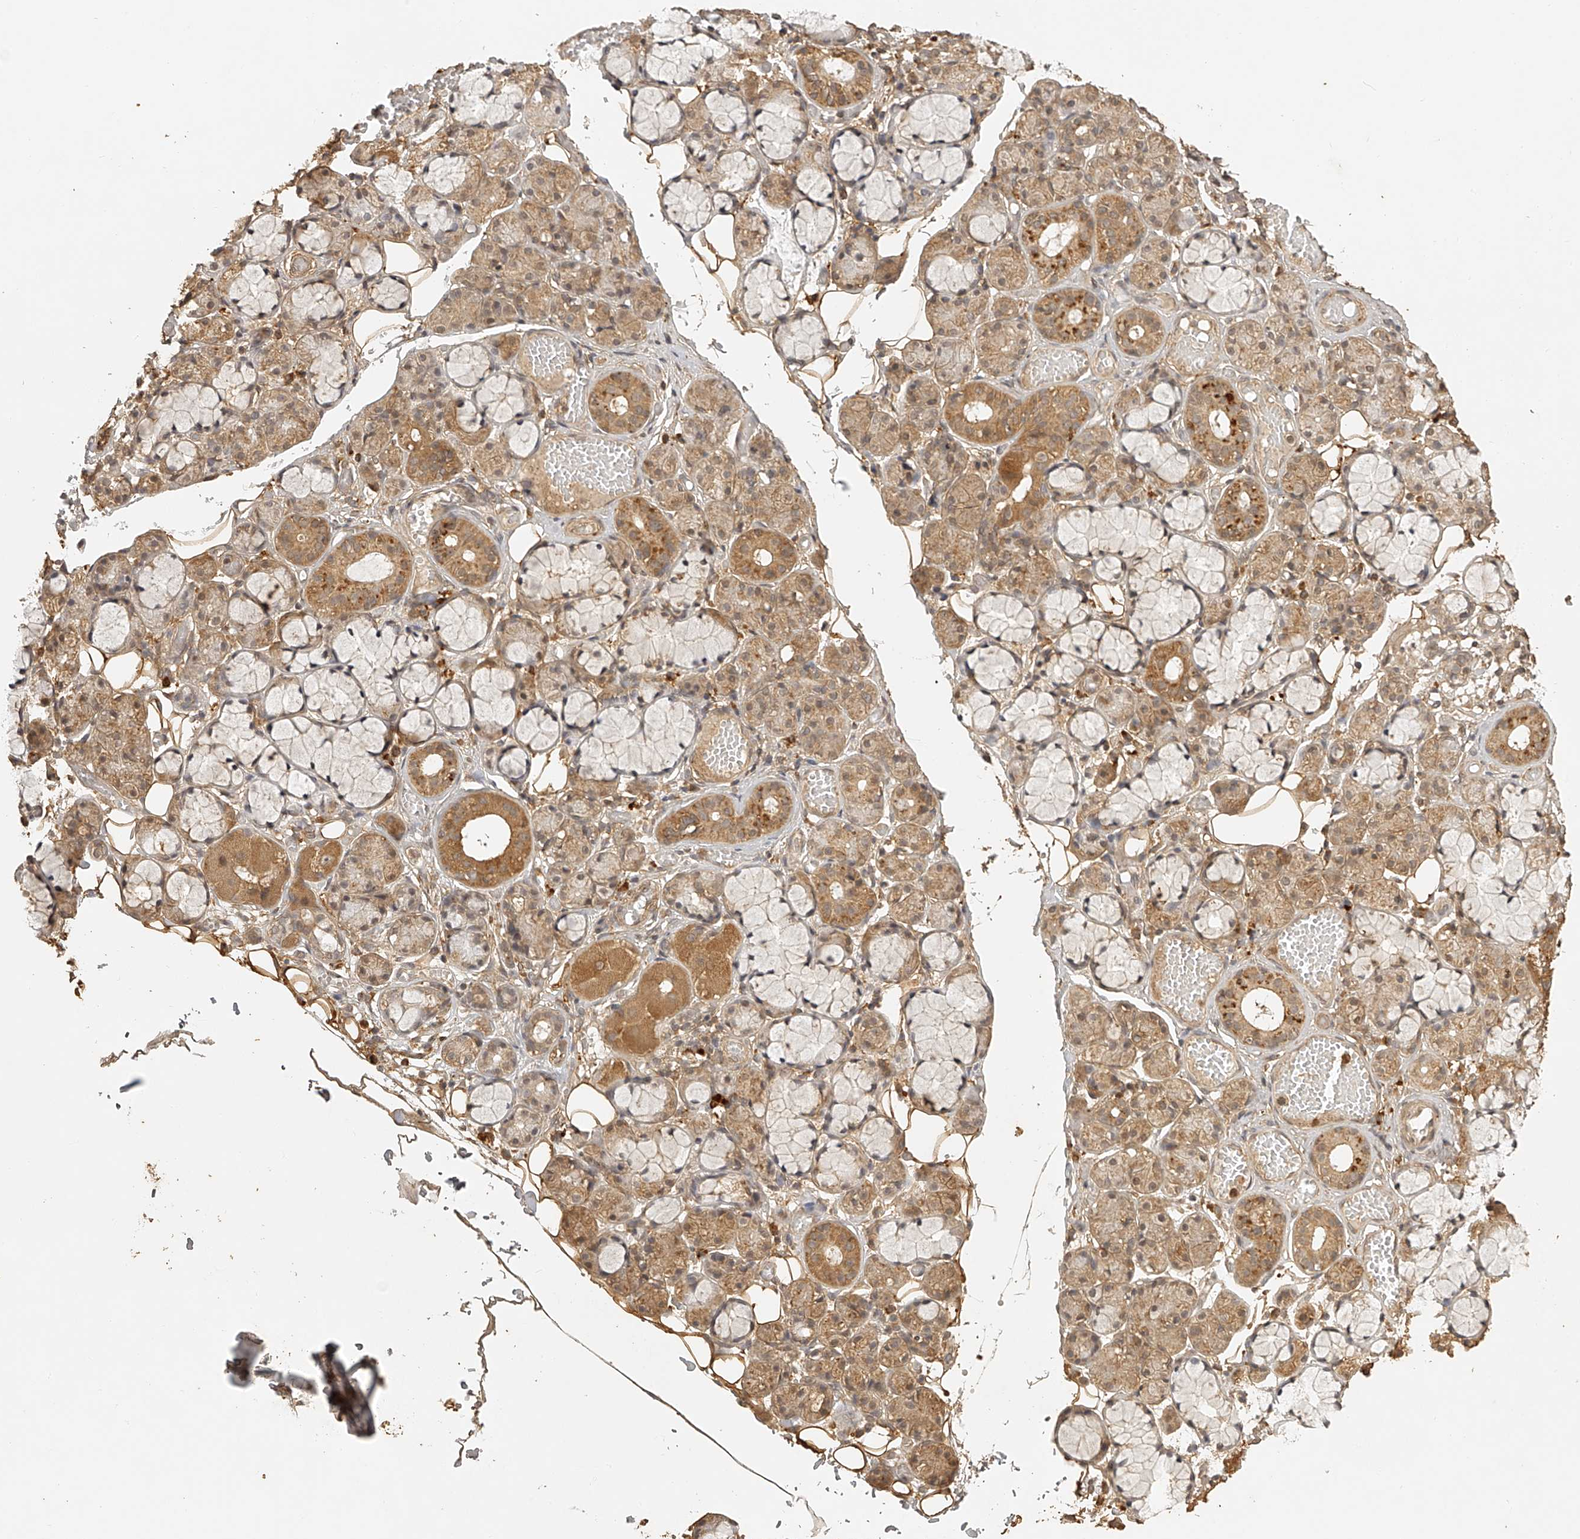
{"staining": {"intensity": "moderate", "quantity": ">75%", "location": "cytoplasmic/membranous"}, "tissue": "salivary gland", "cell_type": "Glandular cells", "image_type": "normal", "snomed": [{"axis": "morphology", "description": "Normal tissue, NOS"}, {"axis": "topography", "description": "Salivary gland"}], "caption": "This micrograph exhibits immunohistochemistry staining of benign human salivary gland, with medium moderate cytoplasmic/membranous expression in approximately >75% of glandular cells.", "gene": "BCL2L11", "patient": {"sex": "male", "age": 63}}